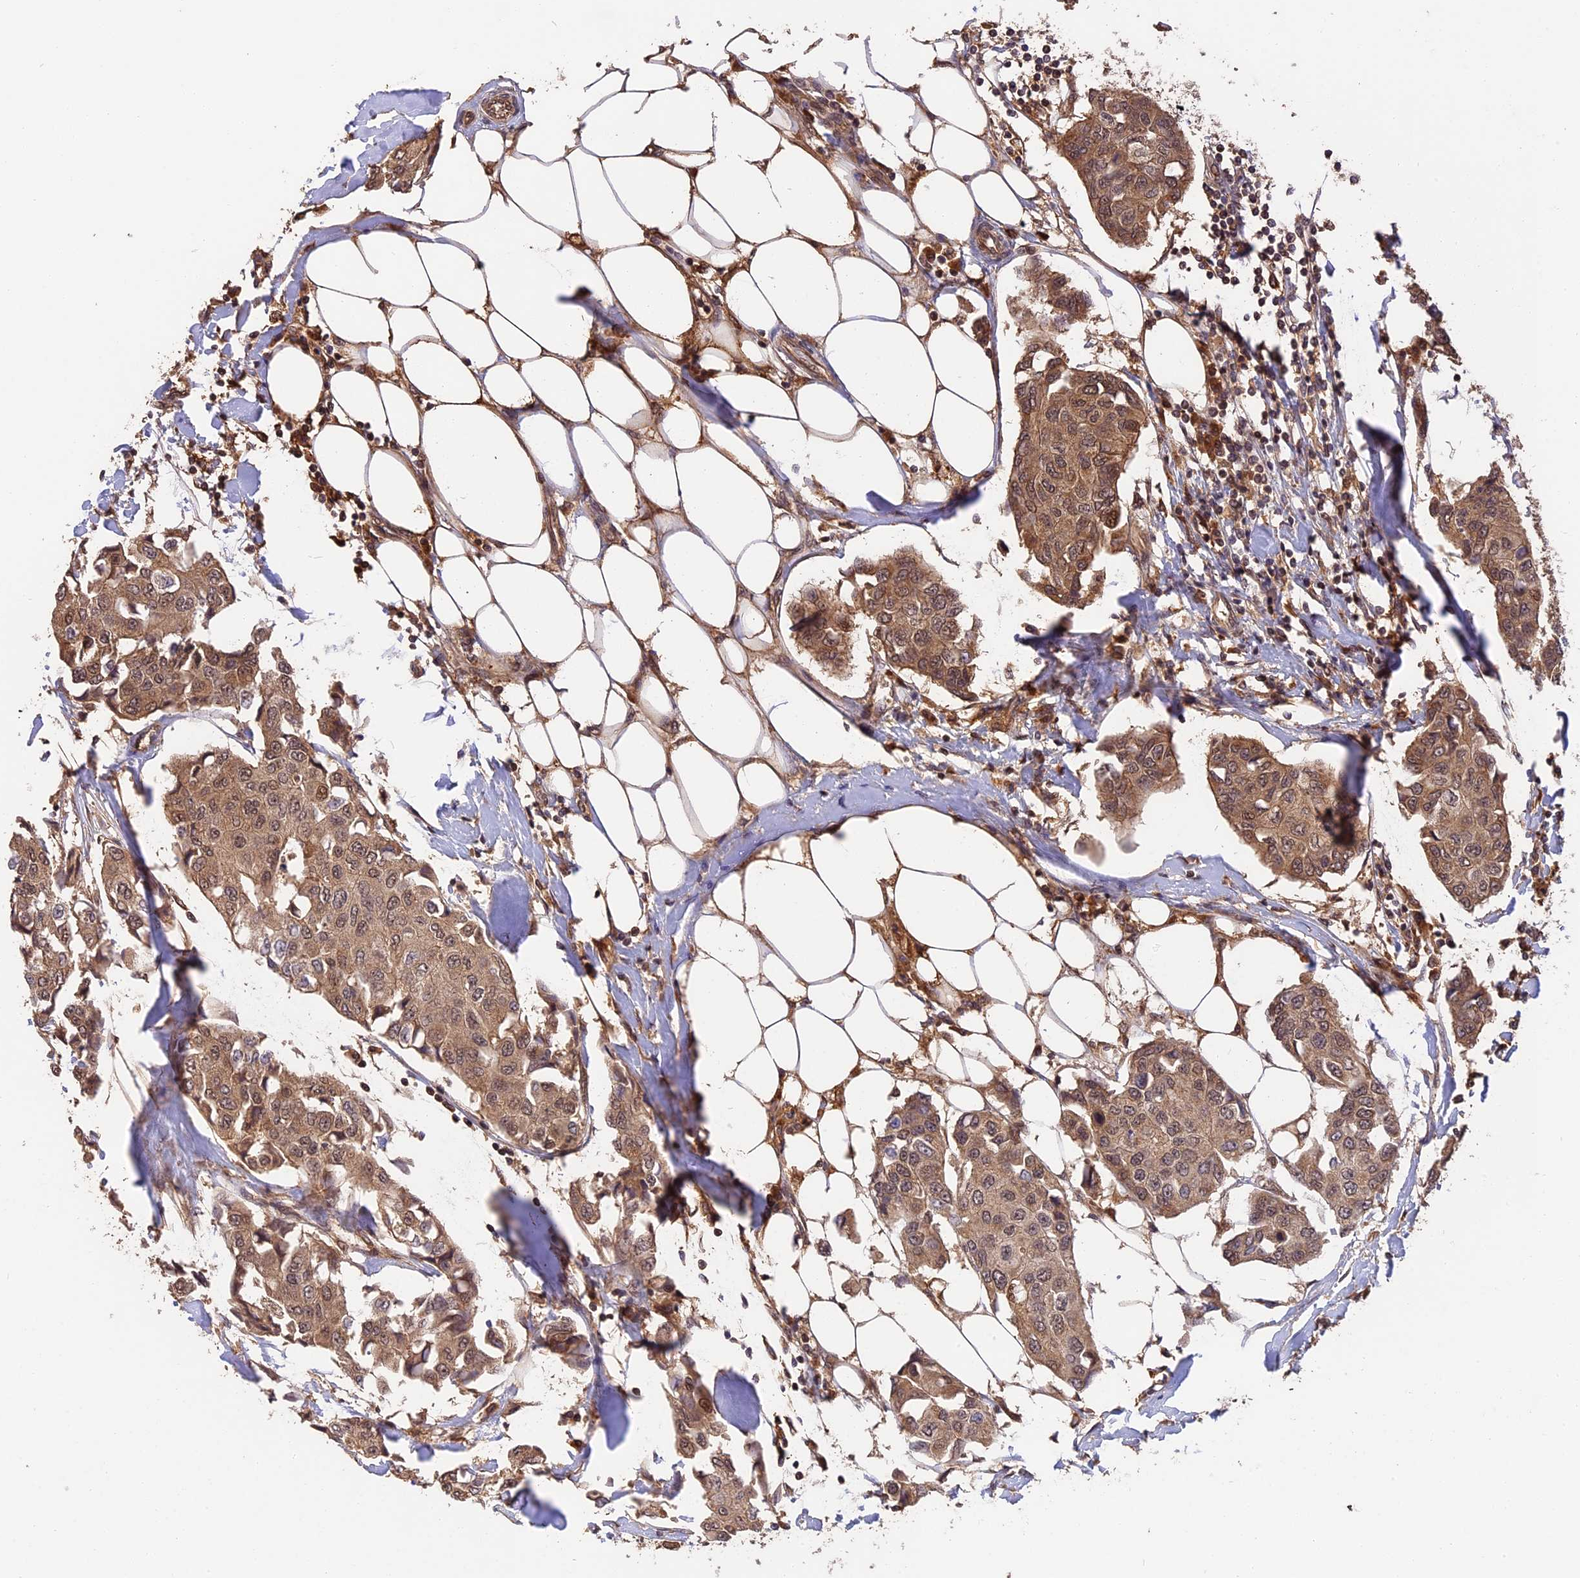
{"staining": {"intensity": "moderate", "quantity": ">75%", "location": "cytoplasmic/membranous,nuclear"}, "tissue": "breast cancer", "cell_type": "Tumor cells", "image_type": "cancer", "snomed": [{"axis": "morphology", "description": "Duct carcinoma"}, {"axis": "topography", "description": "Breast"}], "caption": "Immunohistochemistry (IHC) (DAB (3,3'-diaminobenzidine)) staining of human breast cancer demonstrates moderate cytoplasmic/membranous and nuclear protein staining in approximately >75% of tumor cells.", "gene": "ESCO1", "patient": {"sex": "female", "age": 80}}